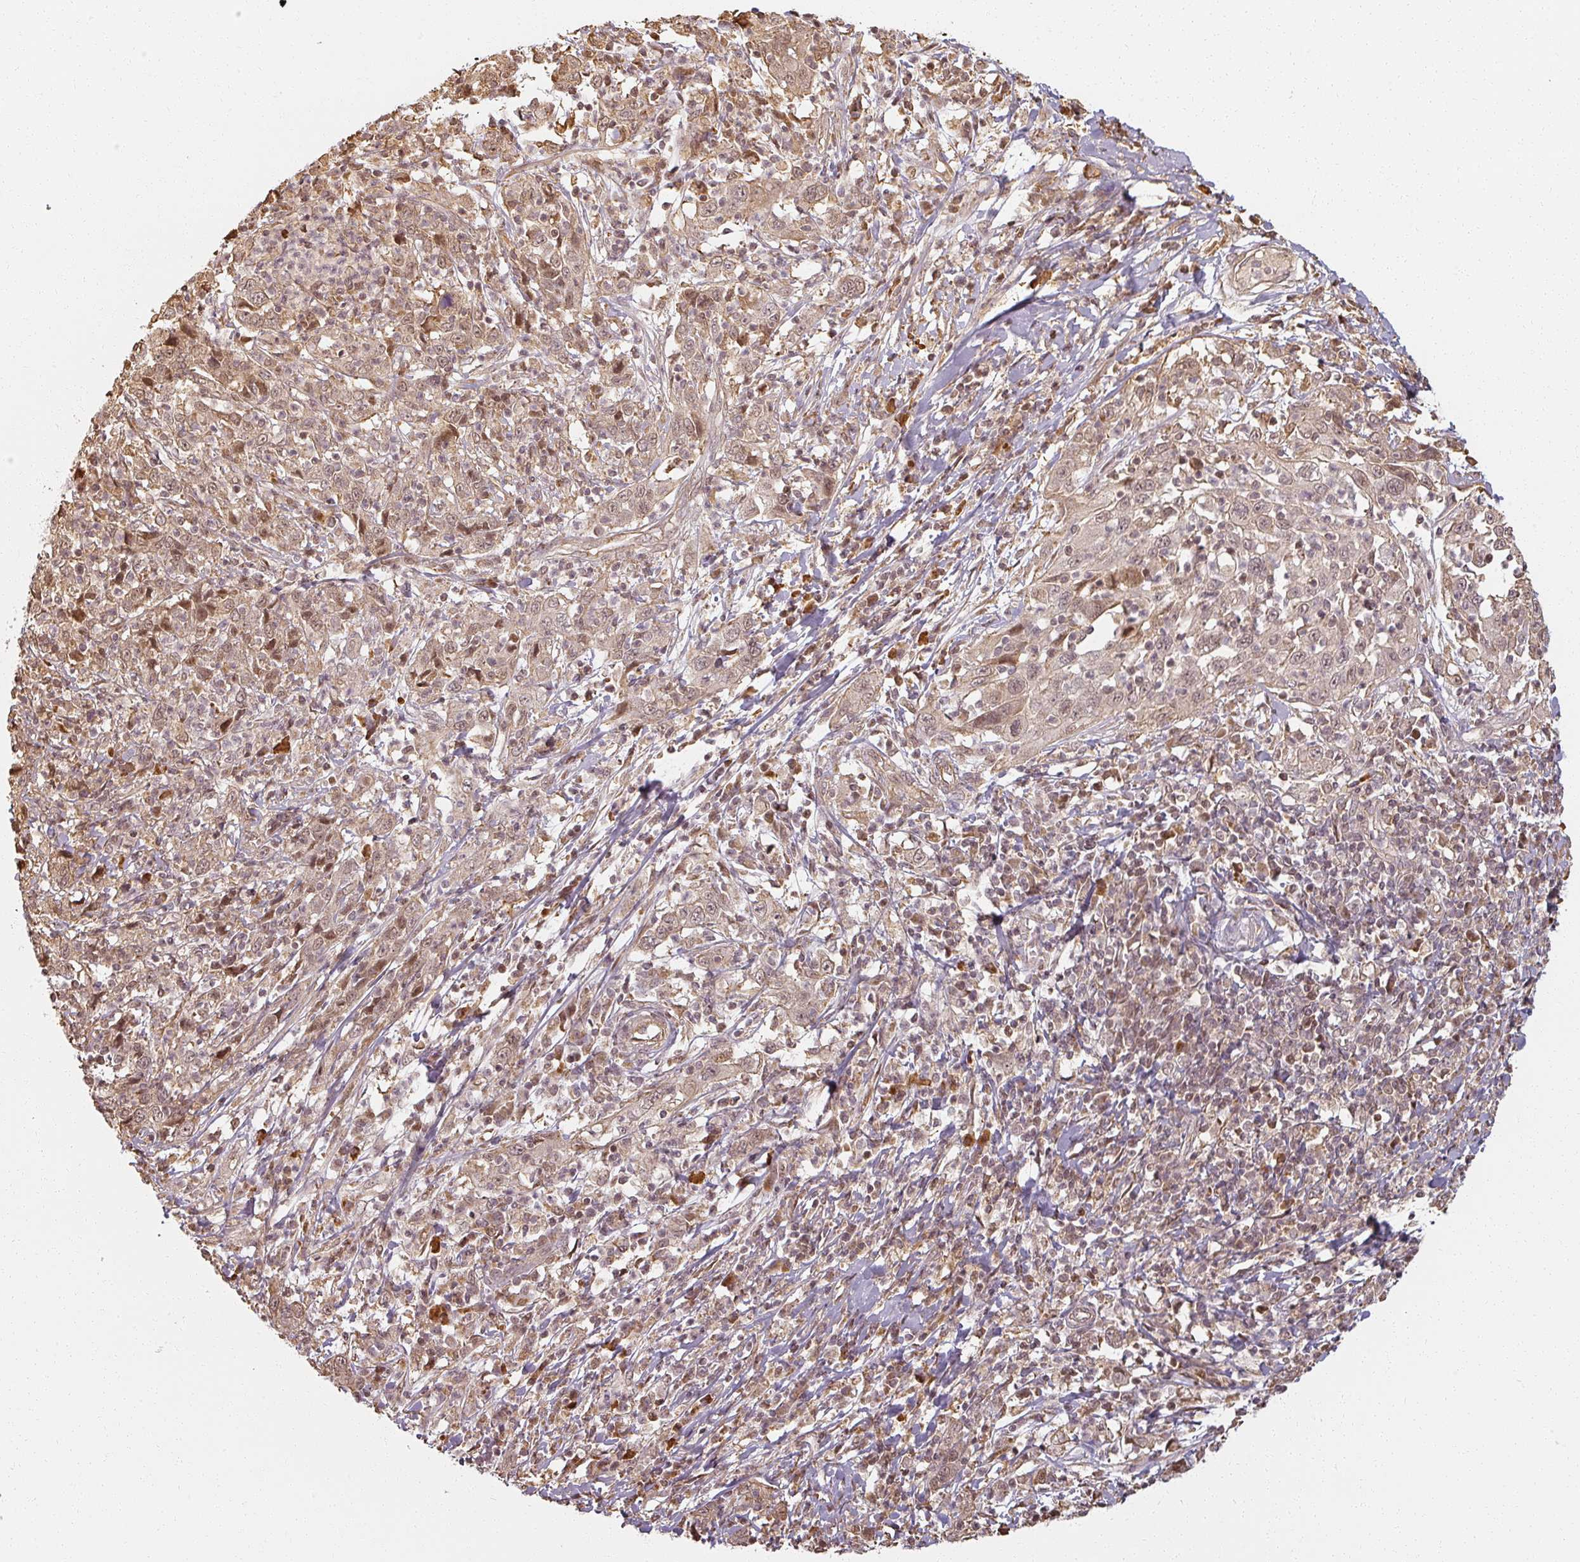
{"staining": {"intensity": "moderate", "quantity": ">75%", "location": "cytoplasmic/membranous,nuclear"}, "tissue": "cervical cancer", "cell_type": "Tumor cells", "image_type": "cancer", "snomed": [{"axis": "morphology", "description": "Squamous cell carcinoma, NOS"}, {"axis": "topography", "description": "Cervix"}], "caption": "Cervical cancer (squamous cell carcinoma) was stained to show a protein in brown. There is medium levels of moderate cytoplasmic/membranous and nuclear staining in about >75% of tumor cells.", "gene": "MED19", "patient": {"sex": "female", "age": 46}}